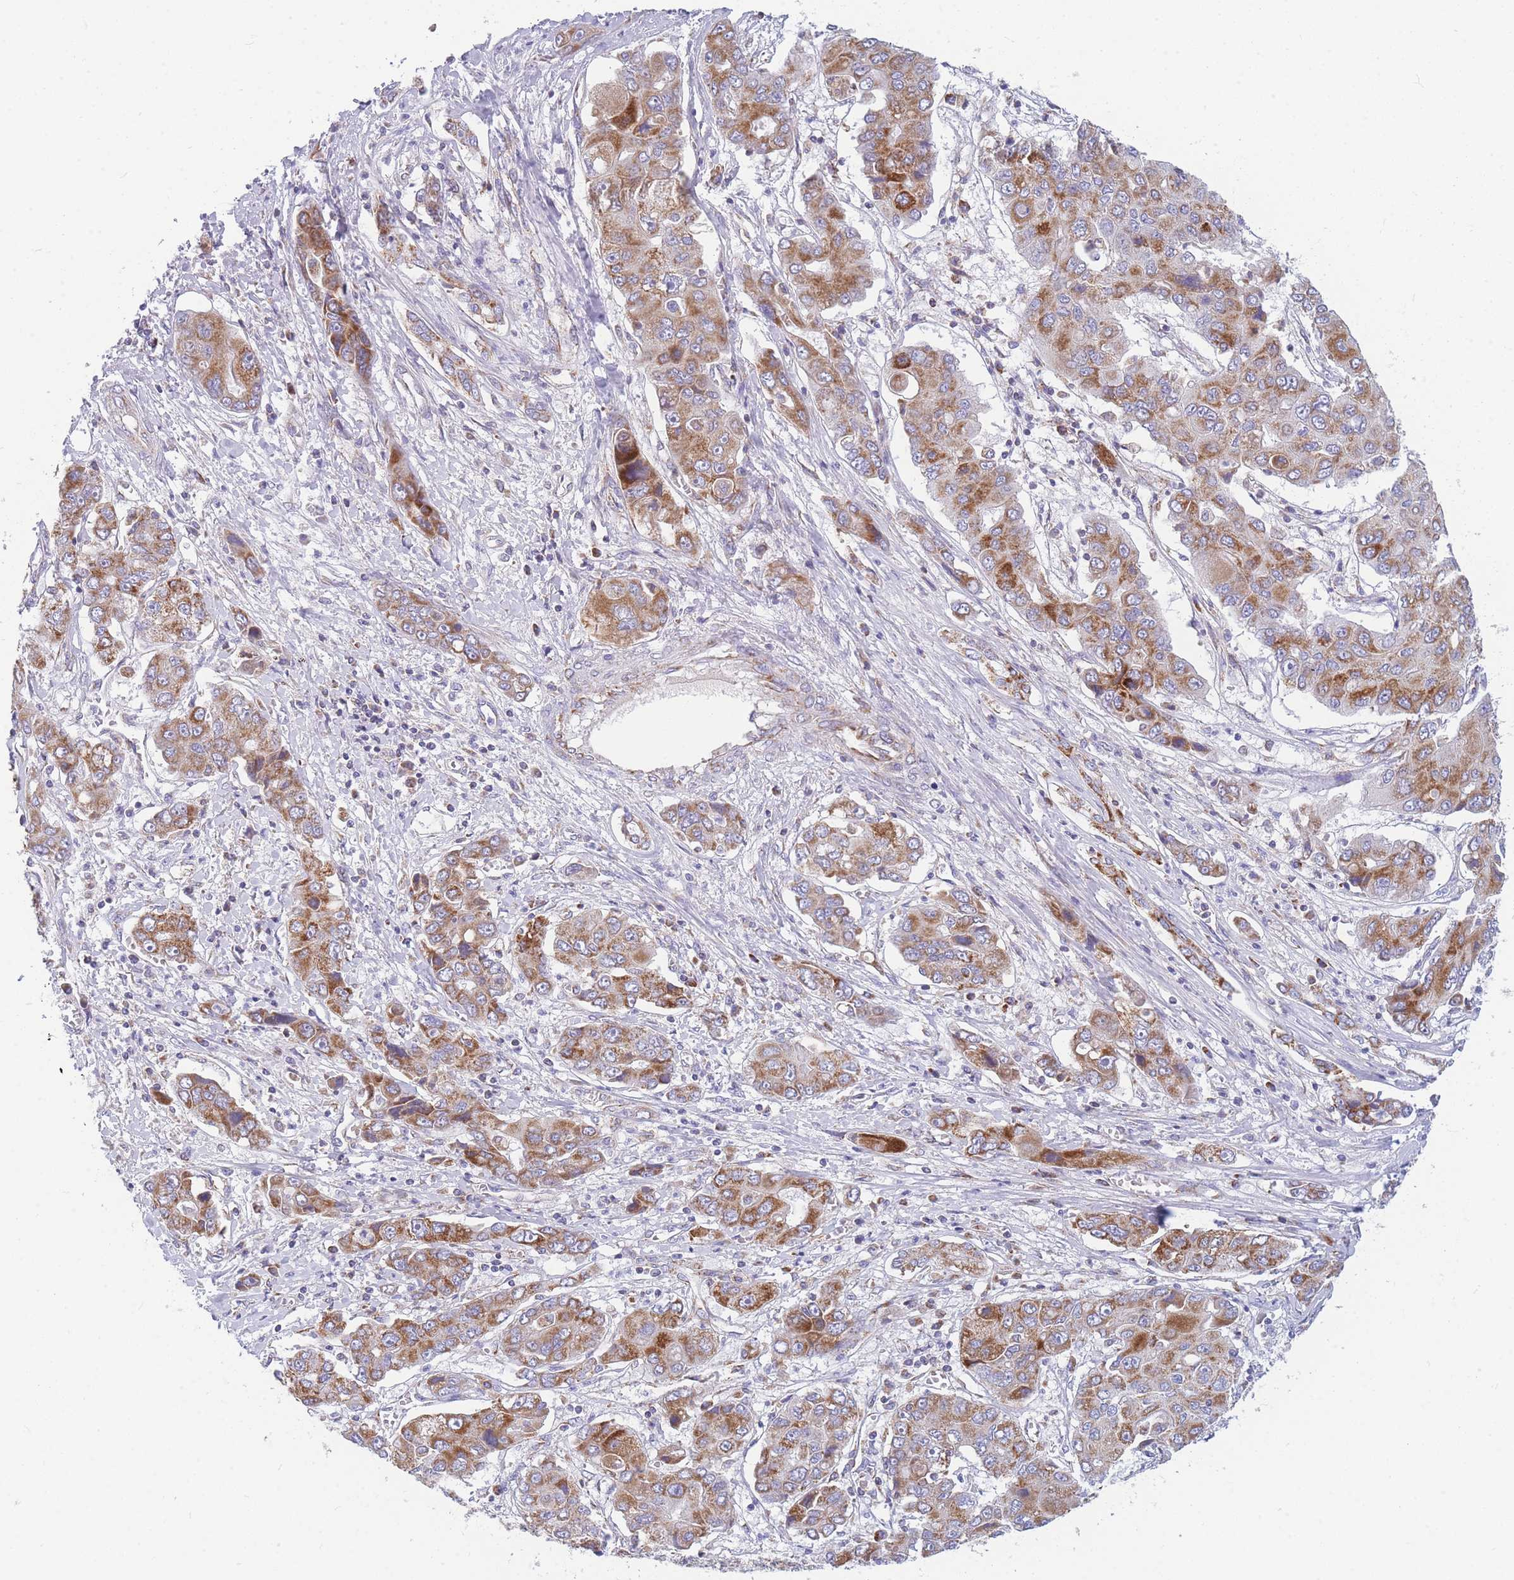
{"staining": {"intensity": "strong", "quantity": "25%-75%", "location": "cytoplasmic/membranous"}, "tissue": "liver cancer", "cell_type": "Tumor cells", "image_type": "cancer", "snomed": [{"axis": "morphology", "description": "Cholangiocarcinoma"}, {"axis": "topography", "description": "Liver"}], "caption": "DAB (3,3'-diaminobenzidine) immunohistochemical staining of liver cholangiocarcinoma exhibits strong cytoplasmic/membranous protein expression in approximately 25%-75% of tumor cells.", "gene": "MRPS11", "patient": {"sex": "male", "age": 67}}